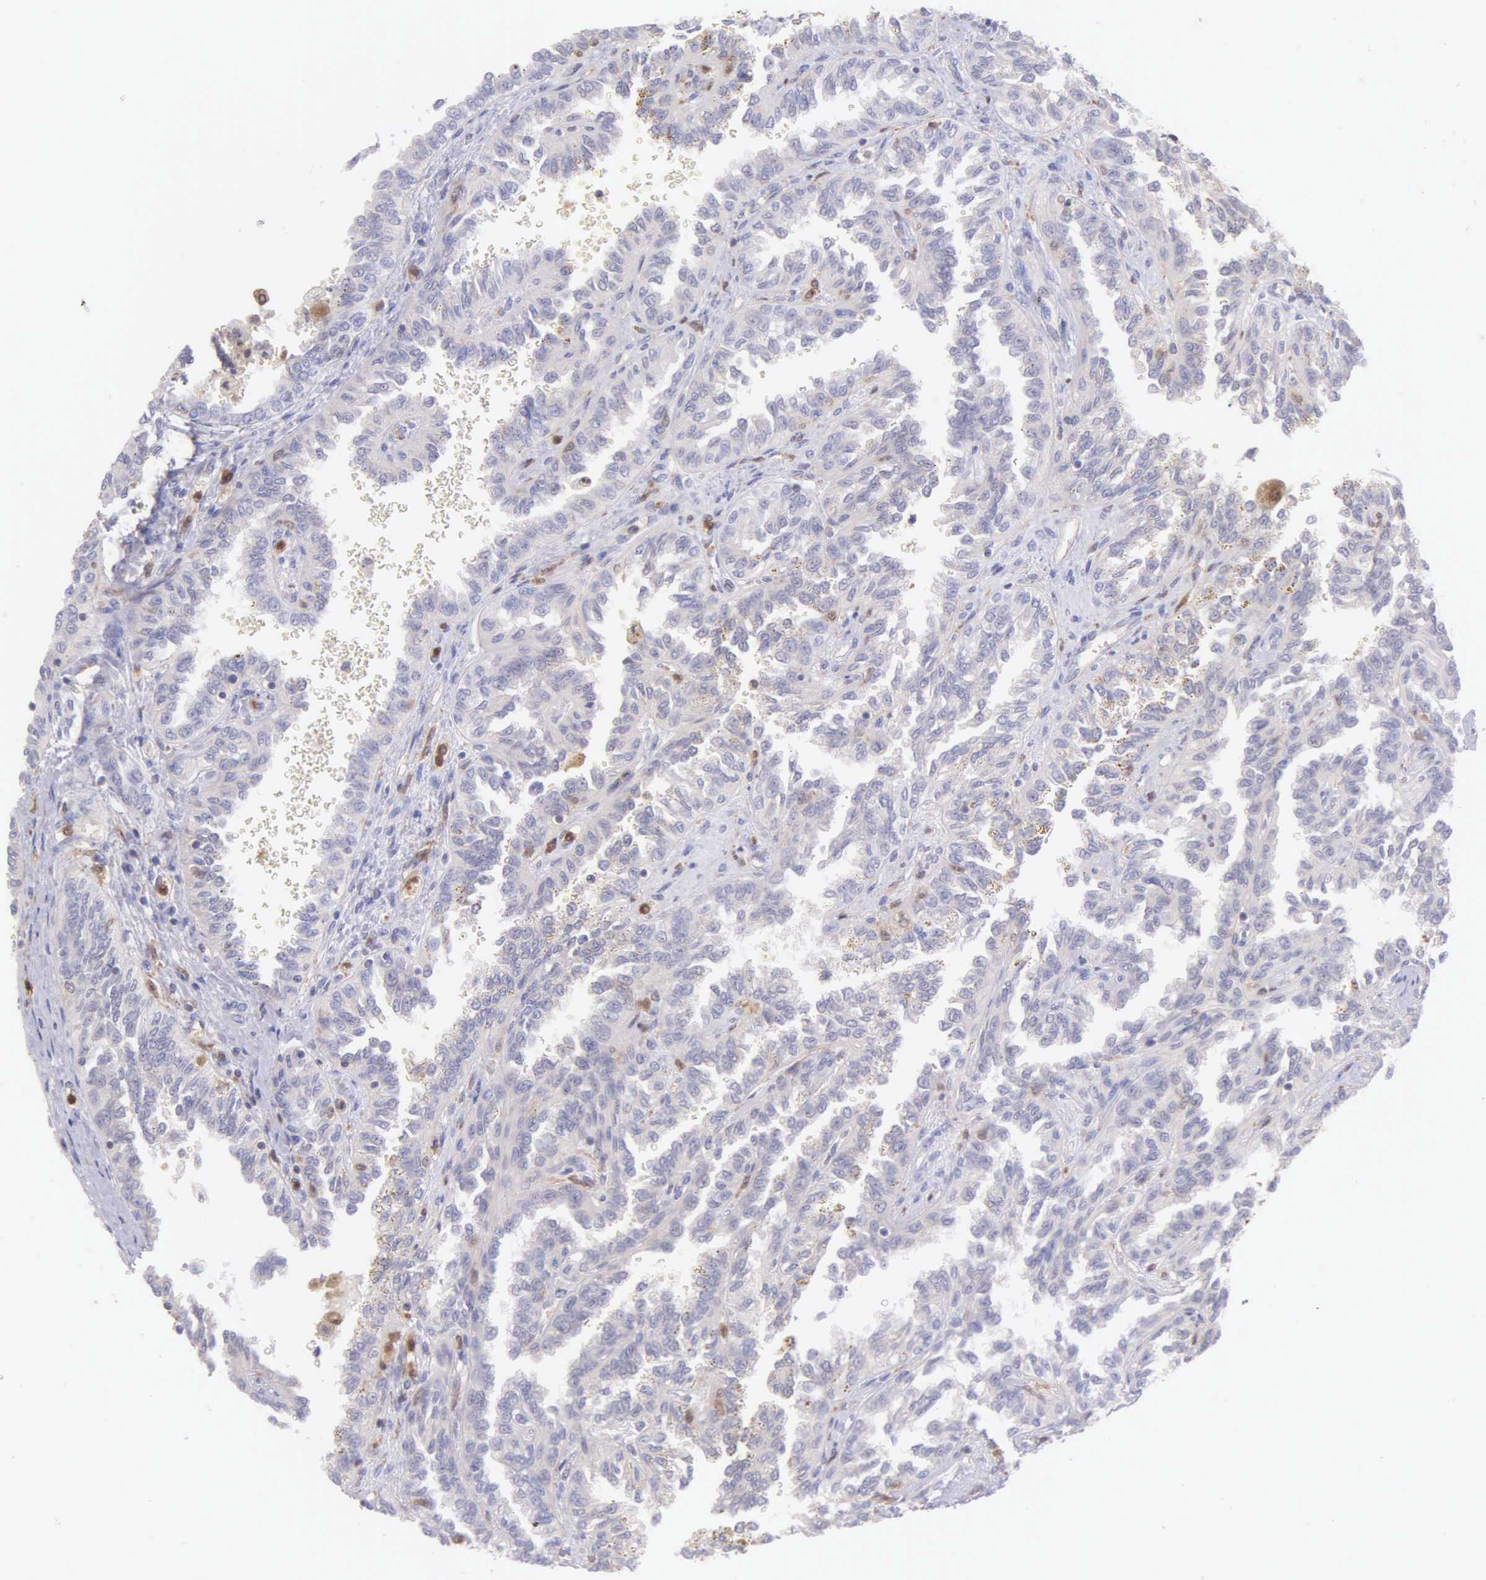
{"staining": {"intensity": "negative", "quantity": "none", "location": "none"}, "tissue": "renal cancer", "cell_type": "Tumor cells", "image_type": "cancer", "snomed": [{"axis": "morphology", "description": "Inflammation, NOS"}, {"axis": "morphology", "description": "Adenocarcinoma, NOS"}, {"axis": "topography", "description": "Kidney"}], "caption": "Histopathology image shows no protein expression in tumor cells of renal cancer (adenocarcinoma) tissue.", "gene": "BID", "patient": {"sex": "male", "age": 68}}